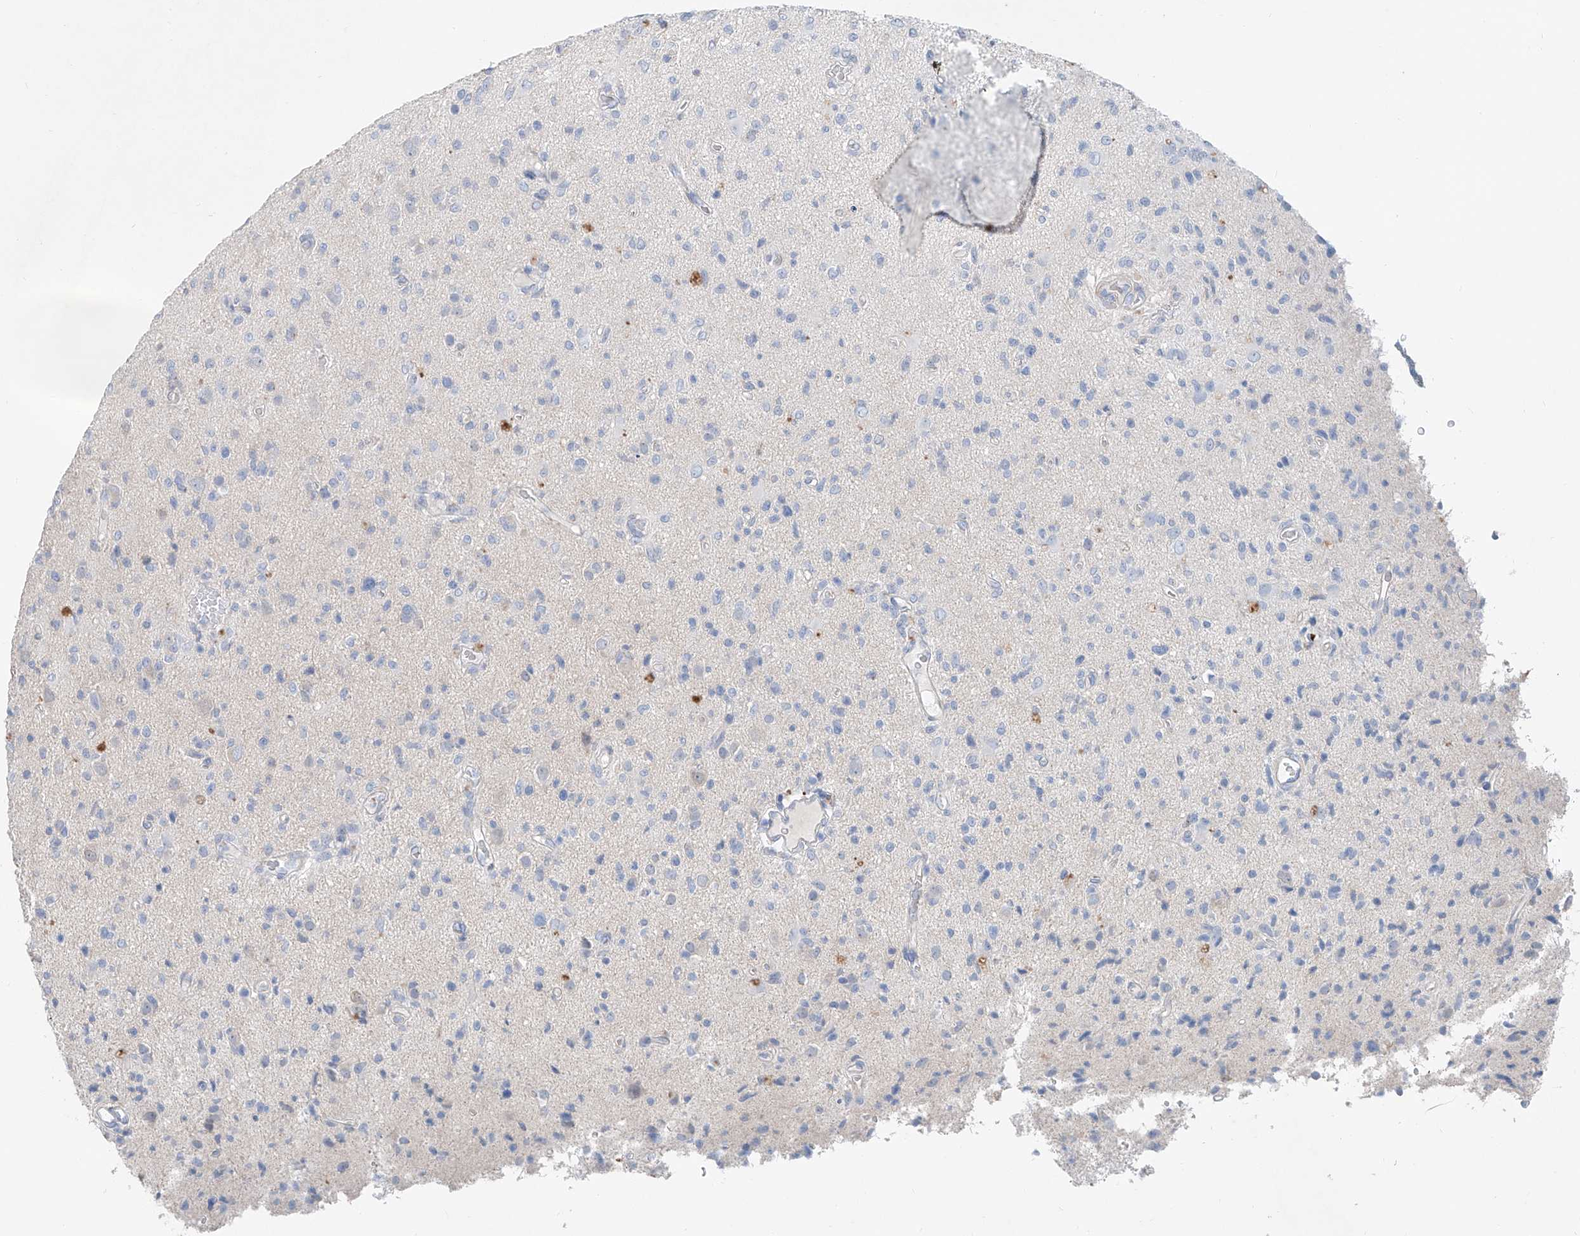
{"staining": {"intensity": "negative", "quantity": "none", "location": "none"}, "tissue": "glioma", "cell_type": "Tumor cells", "image_type": "cancer", "snomed": [{"axis": "morphology", "description": "Glioma, malignant, High grade"}, {"axis": "topography", "description": "Brain"}], "caption": "This is an immunohistochemistry histopathology image of human glioma. There is no expression in tumor cells.", "gene": "ANKRD34A", "patient": {"sex": "female", "age": 57}}